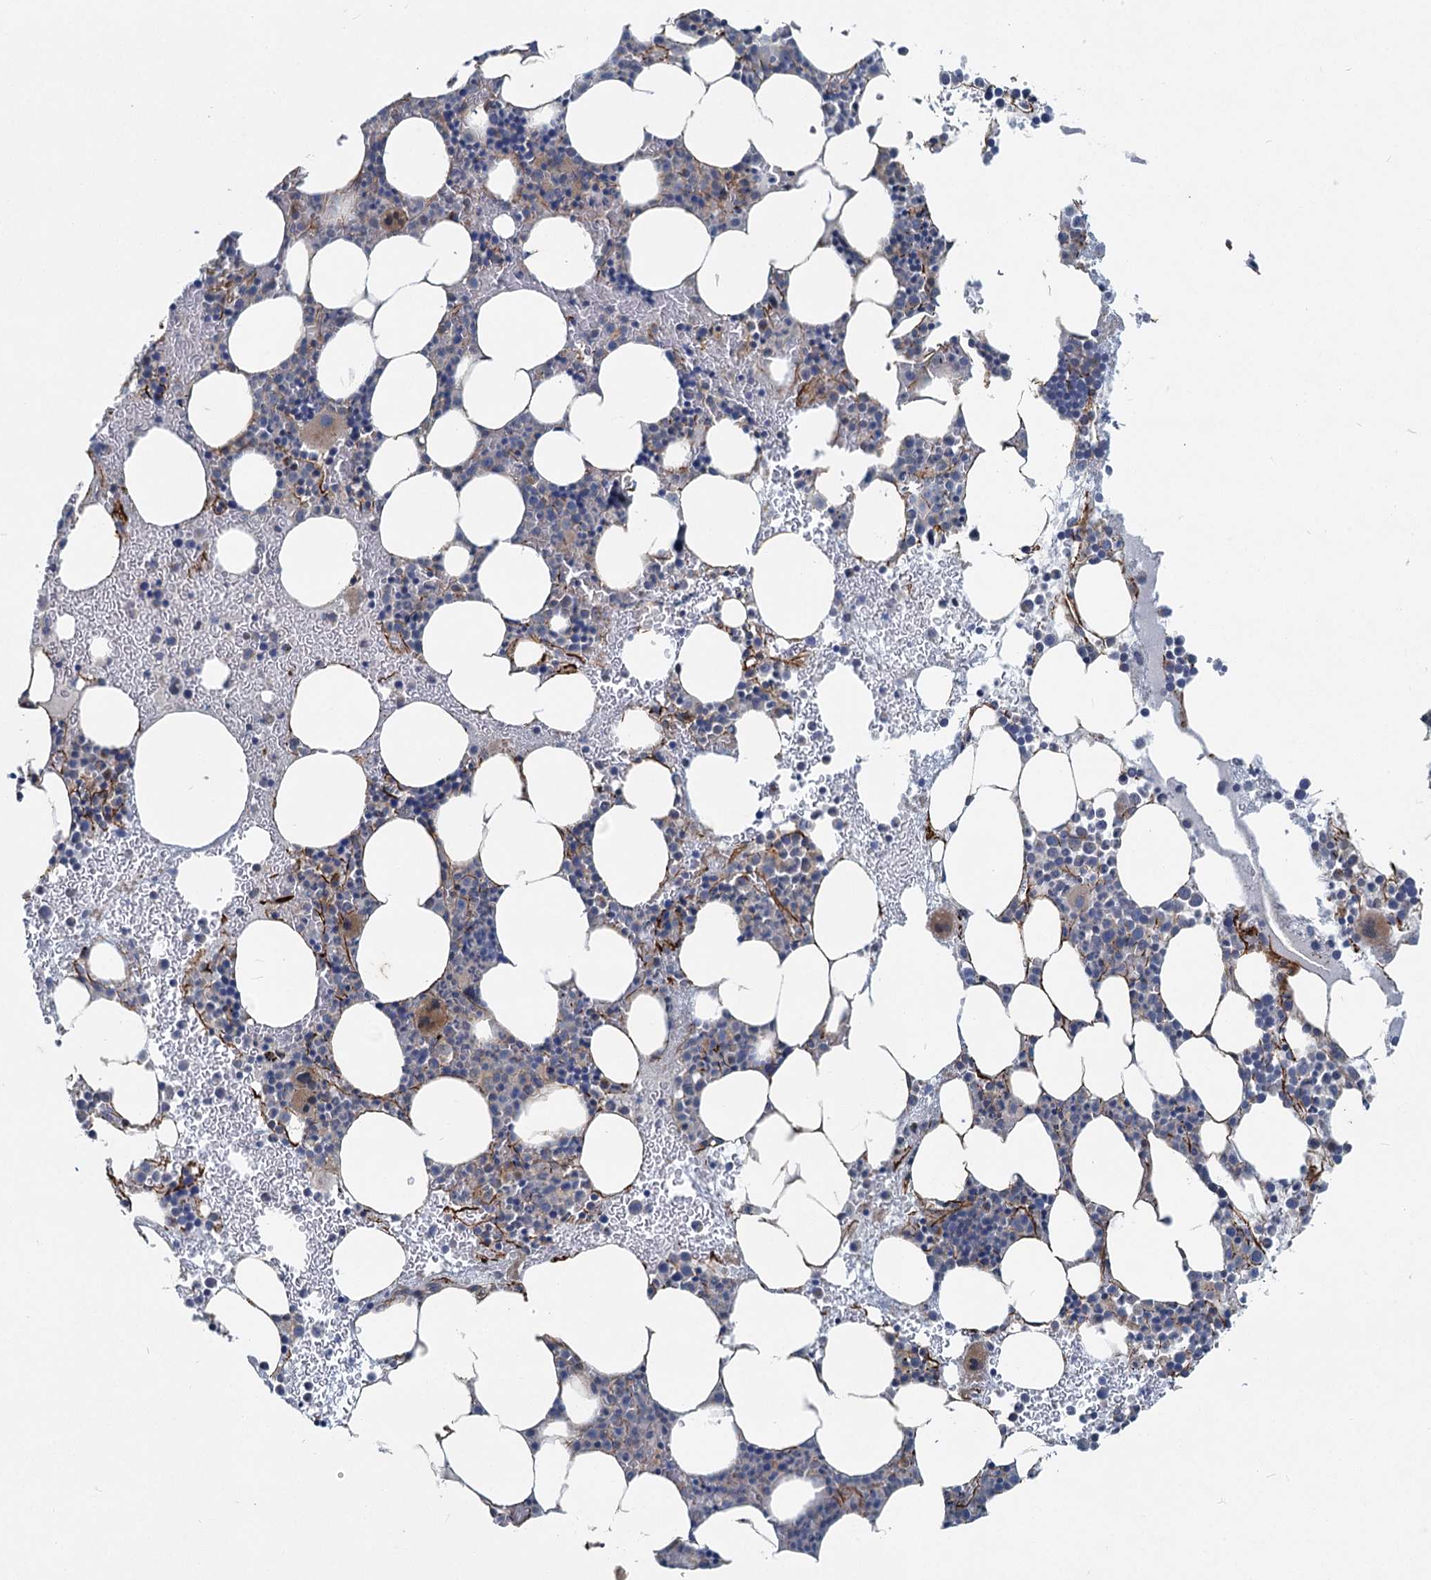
{"staining": {"intensity": "moderate", "quantity": "<25%", "location": "cytoplasmic/membranous"}, "tissue": "bone marrow", "cell_type": "Hematopoietic cells", "image_type": "normal", "snomed": [{"axis": "morphology", "description": "Normal tissue, NOS"}, {"axis": "topography", "description": "Bone marrow"}], "caption": "Protein expression analysis of unremarkable human bone marrow reveals moderate cytoplasmic/membranous positivity in about <25% of hematopoietic cells.", "gene": "ADCY2", "patient": {"sex": "female", "age": 76}}